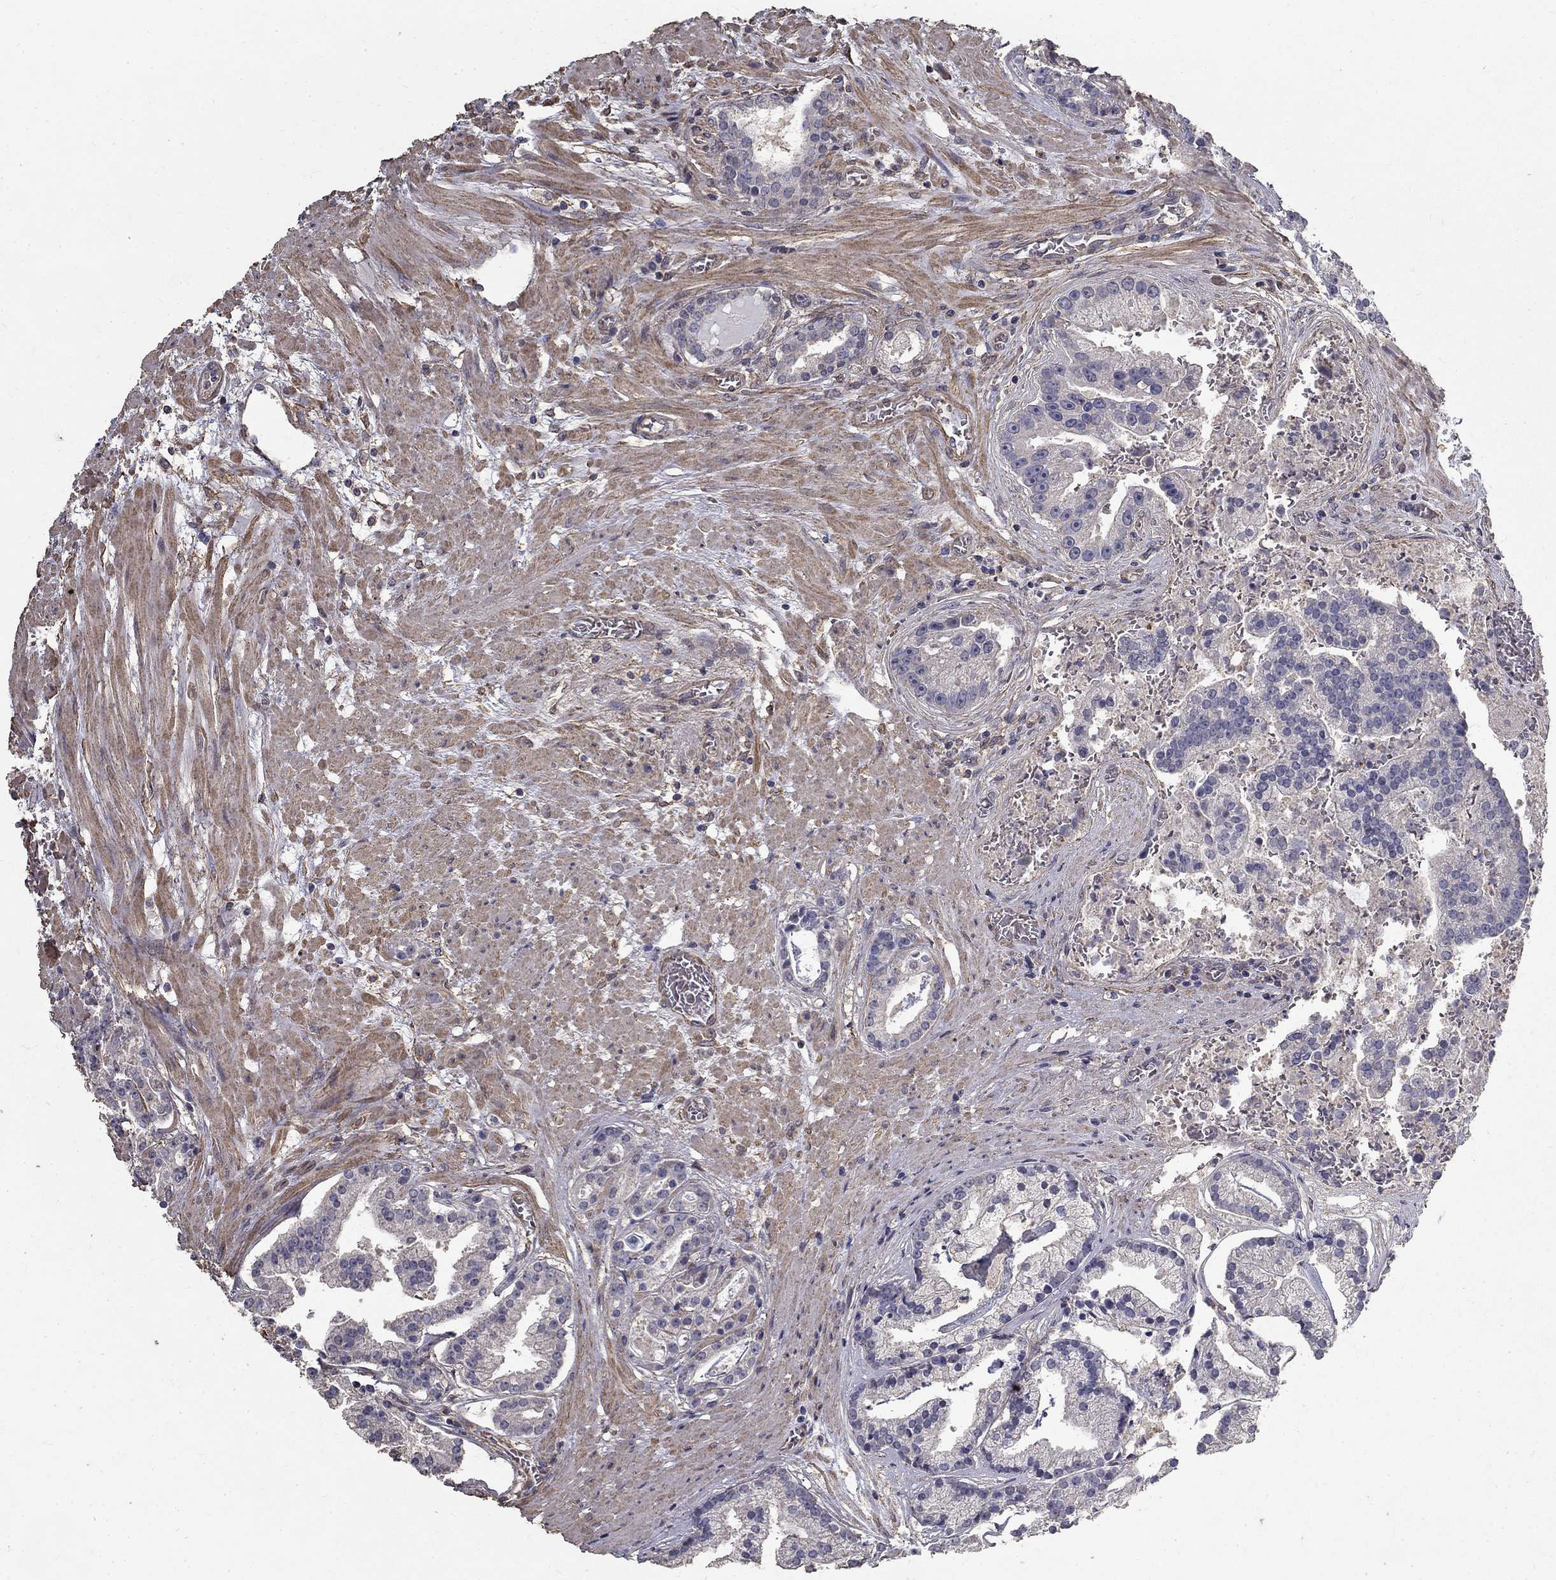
{"staining": {"intensity": "negative", "quantity": "none", "location": "none"}, "tissue": "prostate cancer", "cell_type": "Tumor cells", "image_type": "cancer", "snomed": [{"axis": "morphology", "description": "Adenocarcinoma, NOS"}, {"axis": "topography", "description": "Prostate and seminal vesicle, NOS"}, {"axis": "topography", "description": "Prostate"}], "caption": "Immunohistochemistry micrograph of neoplastic tissue: human prostate cancer (adenocarcinoma) stained with DAB (3,3'-diaminobenzidine) exhibits no significant protein staining in tumor cells.", "gene": "MPP2", "patient": {"sex": "male", "age": 44}}